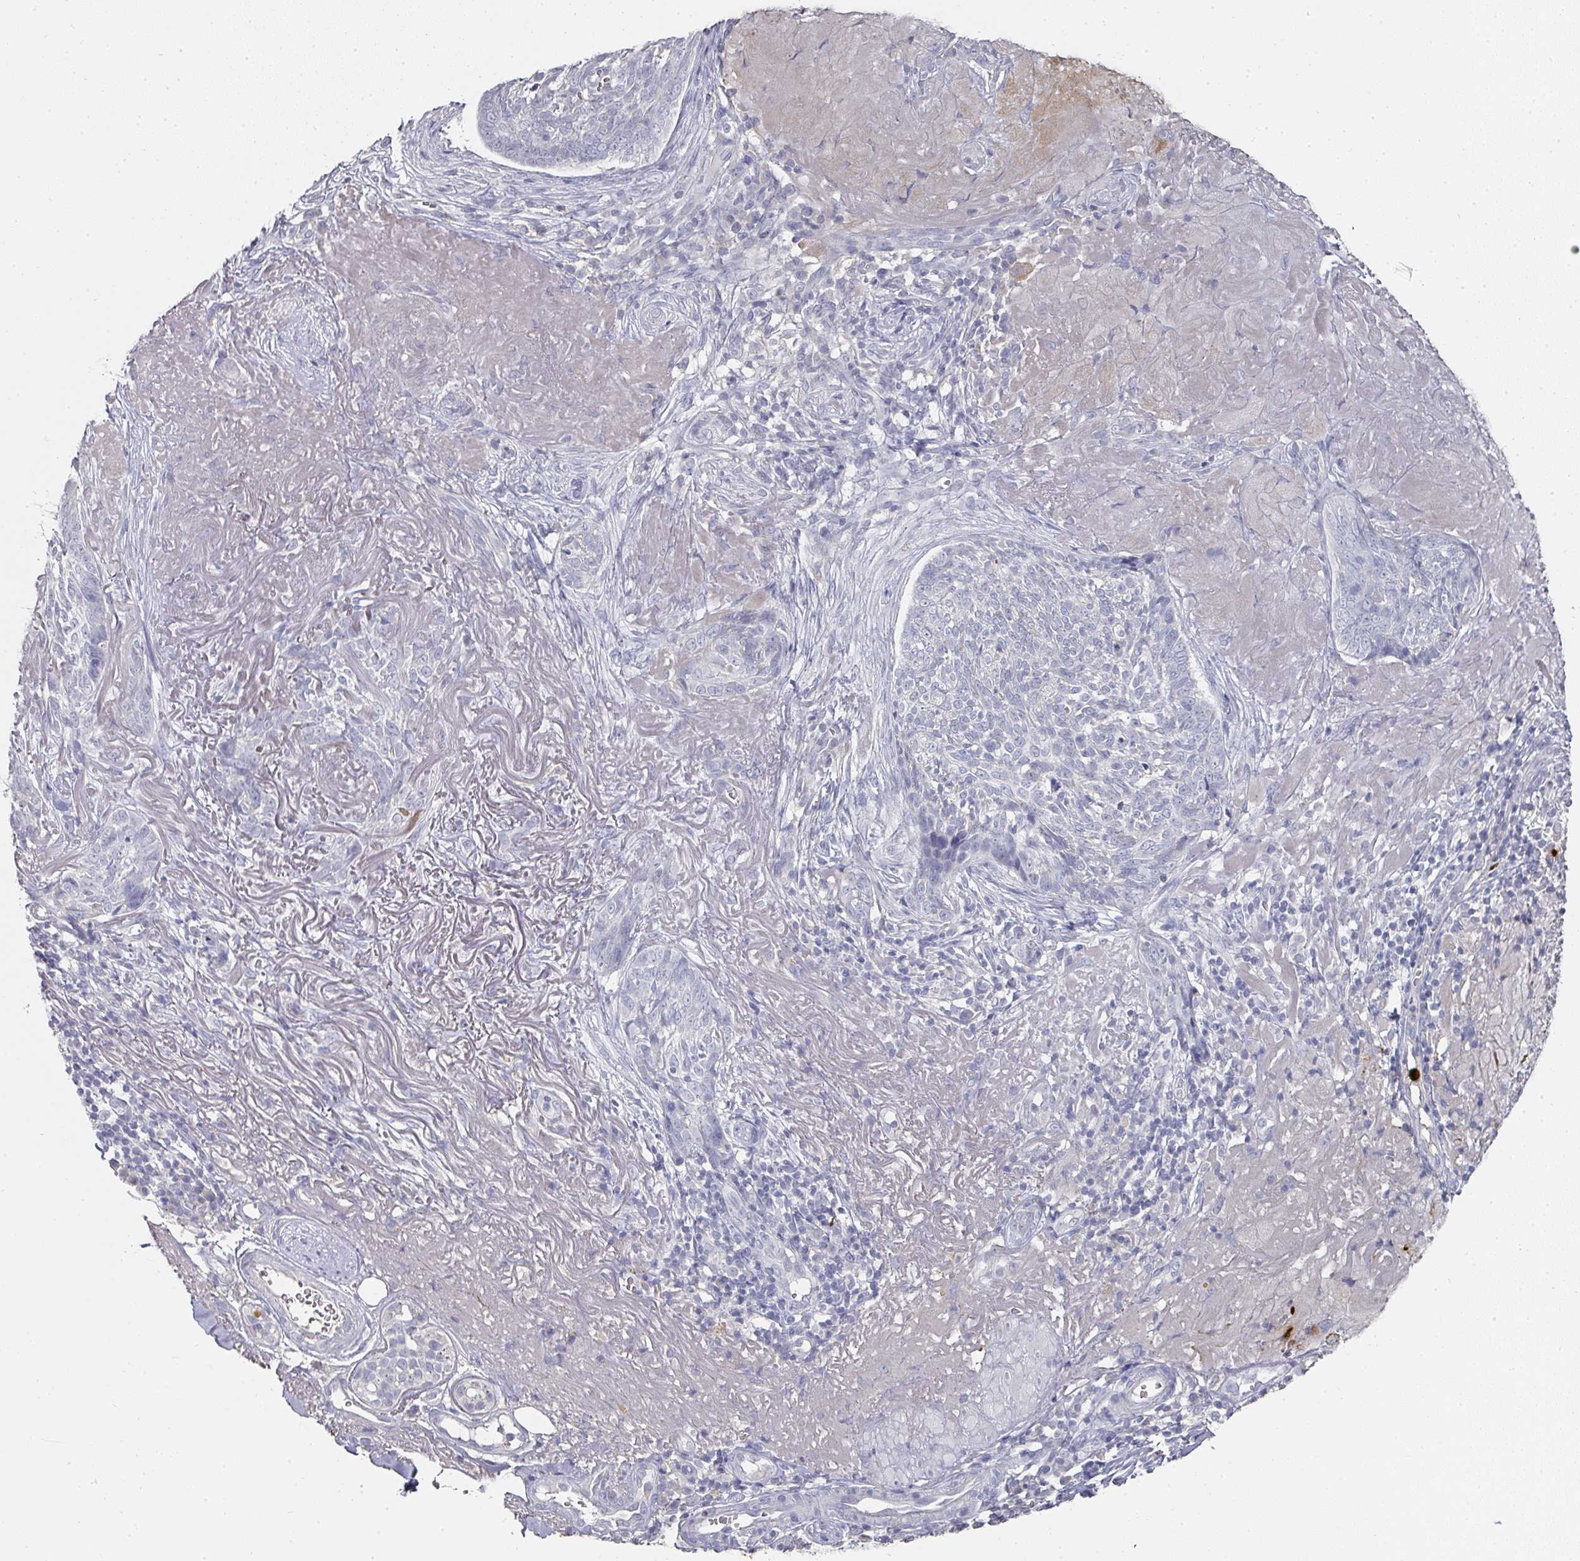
{"staining": {"intensity": "negative", "quantity": "none", "location": "none"}, "tissue": "skin cancer", "cell_type": "Tumor cells", "image_type": "cancer", "snomed": [{"axis": "morphology", "description": "Basal cell carcinoma"}, {"axis": "topography", "description": "Skin"}, {"axis": "topography", "description": "Skin of face"}], "caption": "High power microscopy micrograph of an immunohistochemistry photomicrograph of skin cancer (basal cell carcinoma), revealing no significant positivity in tumor cells.", "gene": "CAMP", "patient": {"sex": "female", "age": 95}}